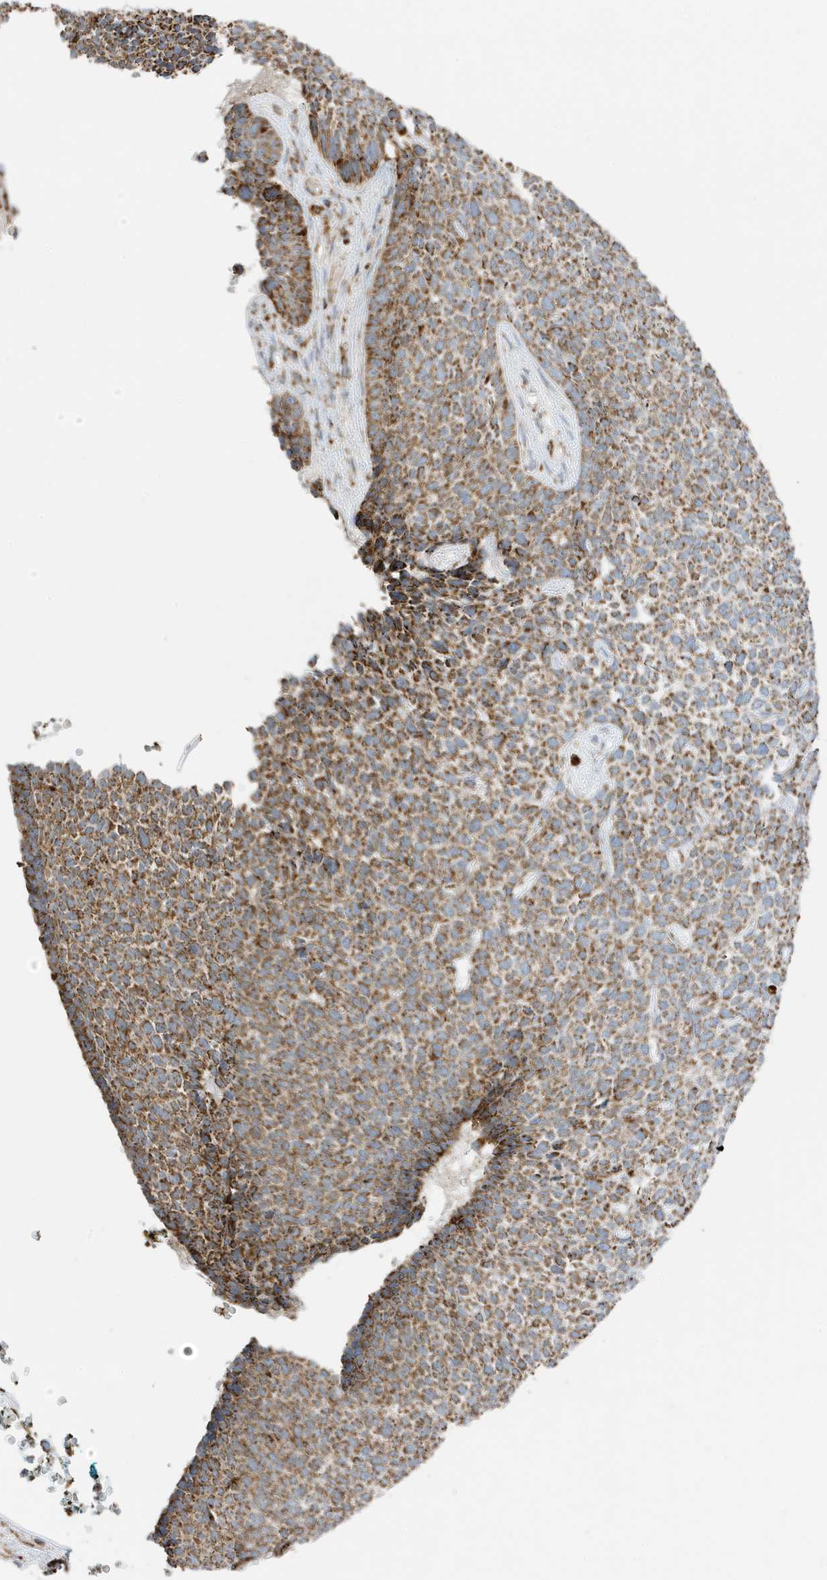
{"staining": {"intensity": "moderate", "quantity": ">75%", "location": "cytoplasmic/membranous"}, "tissue": "skin cancer", "cell_type": "Tumor cells", "image_type": "cancer", "snomed": [{"axis": "morphology", "description": "Basal cell carcinoma"}, {"axis": "topography", "description": "Skin"}], "caption": "IHC micrograph of human skin cancer stained for a protein (brown), which exhibits medium levels of moderate cytoplasmic/membranous staining in about >75% of tumor cells.", "gene": "ATP5ME", "patient": {"sex": "female", "age": 84}}